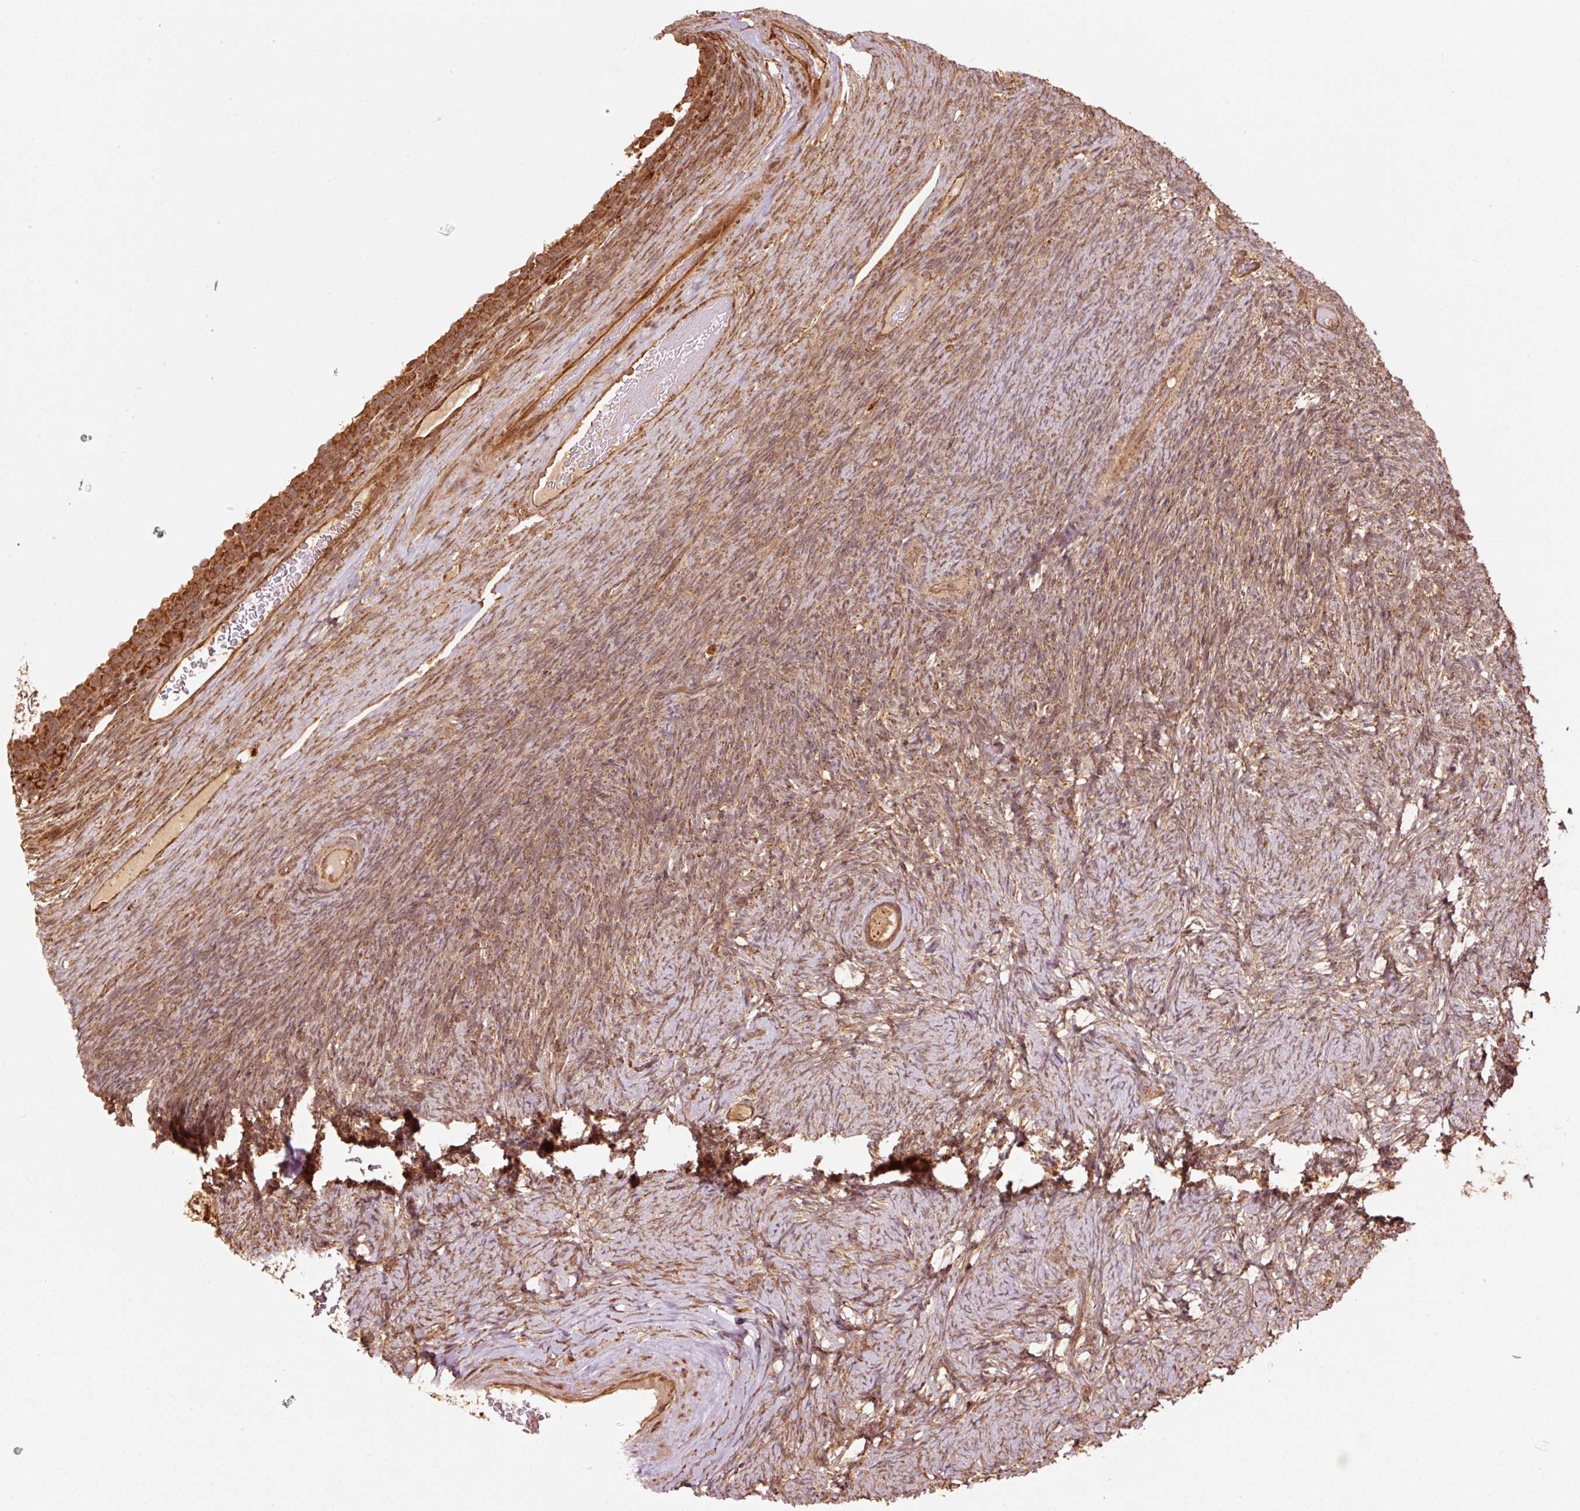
{"staining": {"intensity": "moderate", "quantity": ">75%", "location": "cytoplasmic/membranous"}, "tissue": "ovary", "cell_type": "Follicle cells", "image_type": "normal", "snomed": [{"axis": "morphology", "description": "Normal tissue, NOS"}, {"axis": "topography", "description": "Ovary"}], "caption": "Follicle cells show medium levels of moderate cytoplasmic/membranous expression in approximately >75% of cells in unremarkable human ovary.", "gene": "MRPL16", "patient": {"sex": "female", "age": 34}}